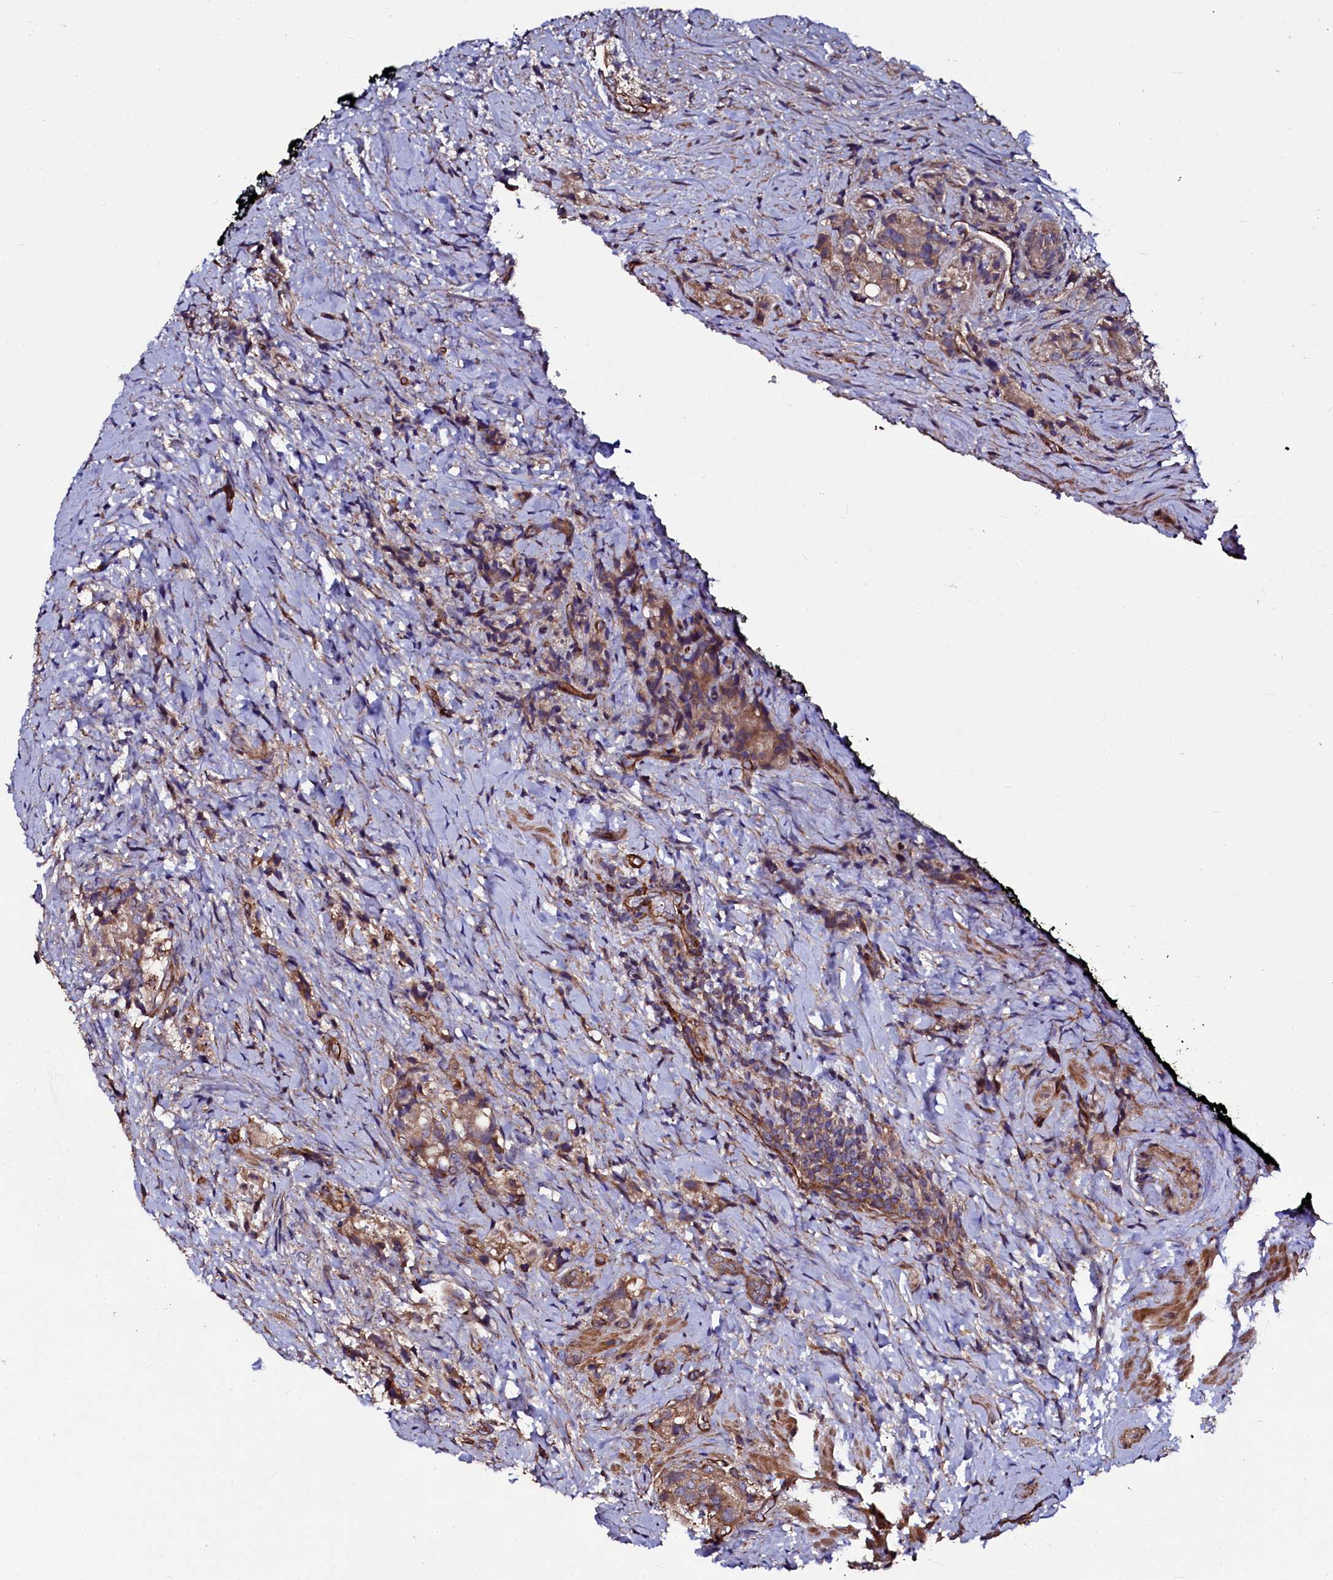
{"staining": {"intensity": "moderate", "quantity": ">75%", "location": "cytoplasmic/membranous"}, "tissue": "prostate cancer", "cell_type": "Tumor cells", "image_type": "cancer", "snomed": [{"axis": "morphology", "description": "Adenocarcinoma, High grade"}, {"axis": "topography", "description": "Prostate"}], "caption": "Human prostate adenocarcinoma (high-grade) stained with a protein marker demonstrates moderate staining in tumor cells.", "gene": "USPL1", "patient": {"sex": "male", "age": 65}}